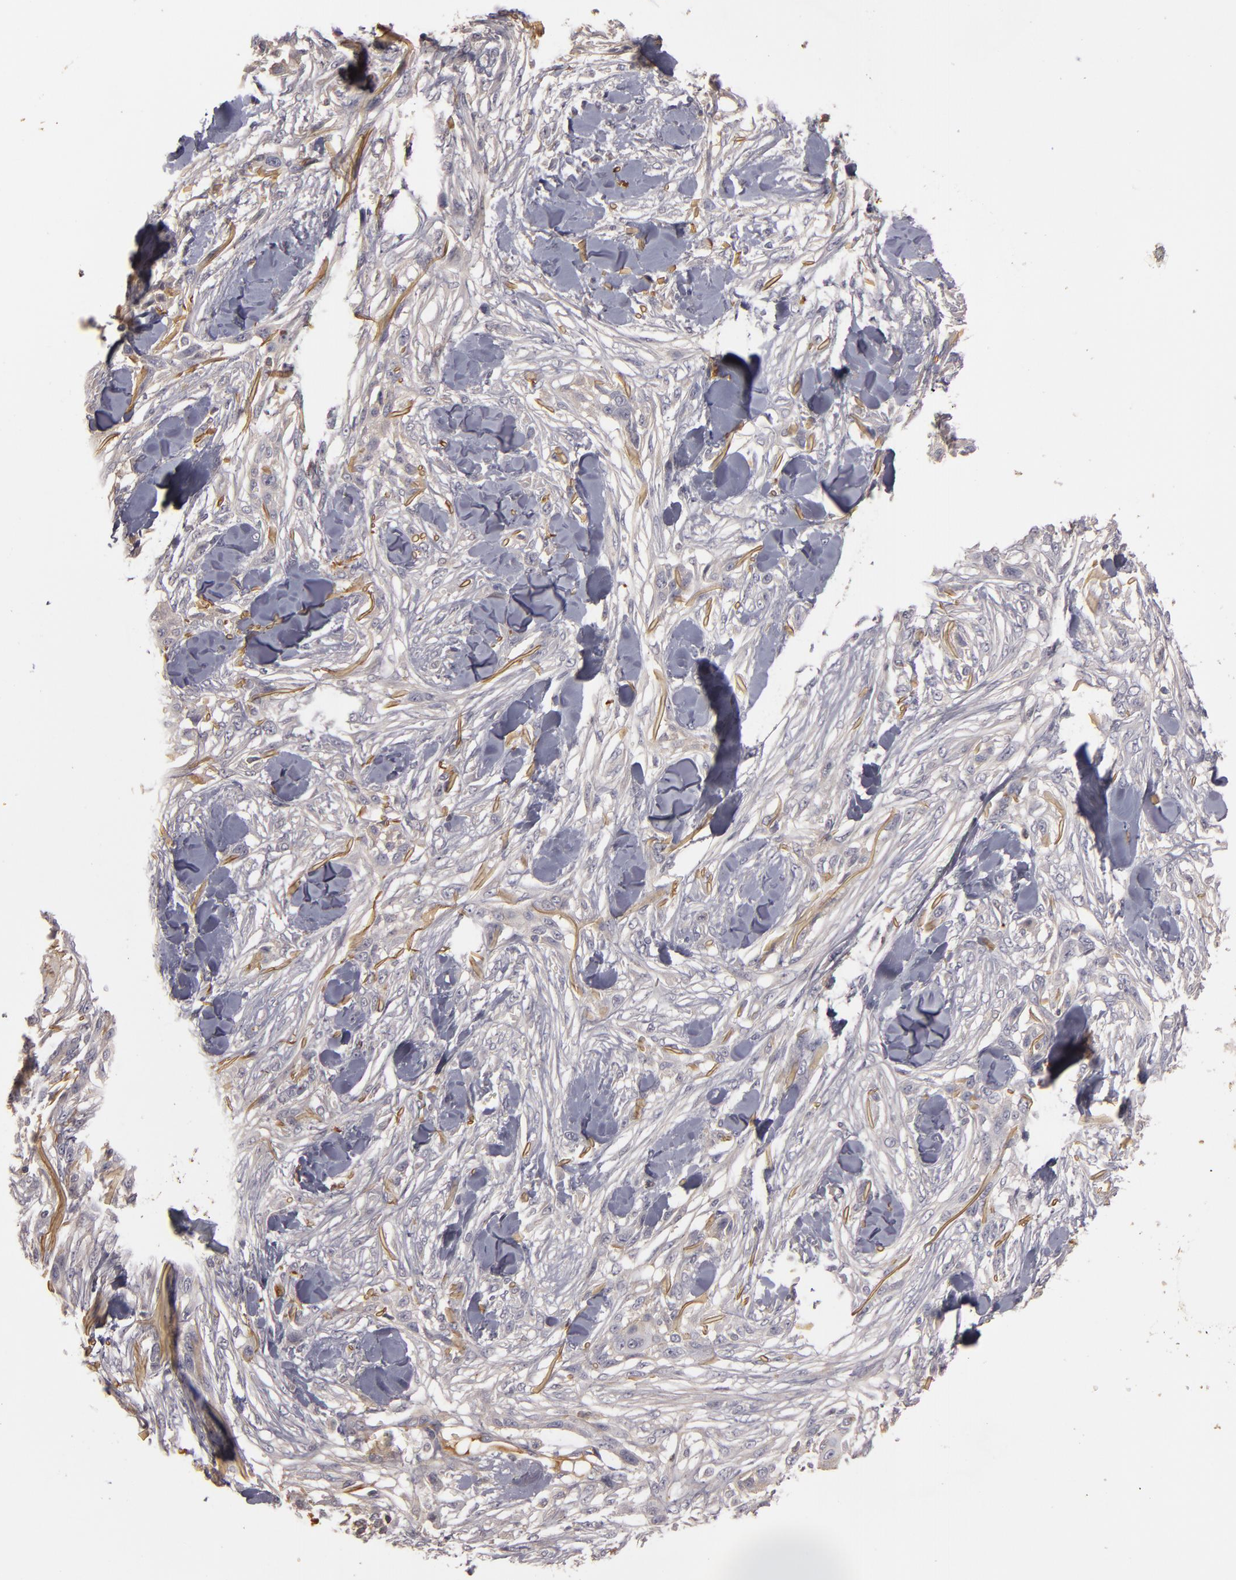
{"staining": {"intensity": "negative", "quantity": "none", "location": "none"}, "tissue": "skin cancer", "cell_type": "Tumor cells", "image_type": "cancer", "snomed": [{"axis": "morphology", "description": "Squamous cell carcinoma, NOS"}, {"axis": "topography", "description": "Skin"}], "caption": "Skin cancer (squamous cell carcinoma) was stained to show a protein in brown. There is no significant positivity in tumor cells.", "gene": "MBL2", "patient": {"sex": "female", "age": 59}}